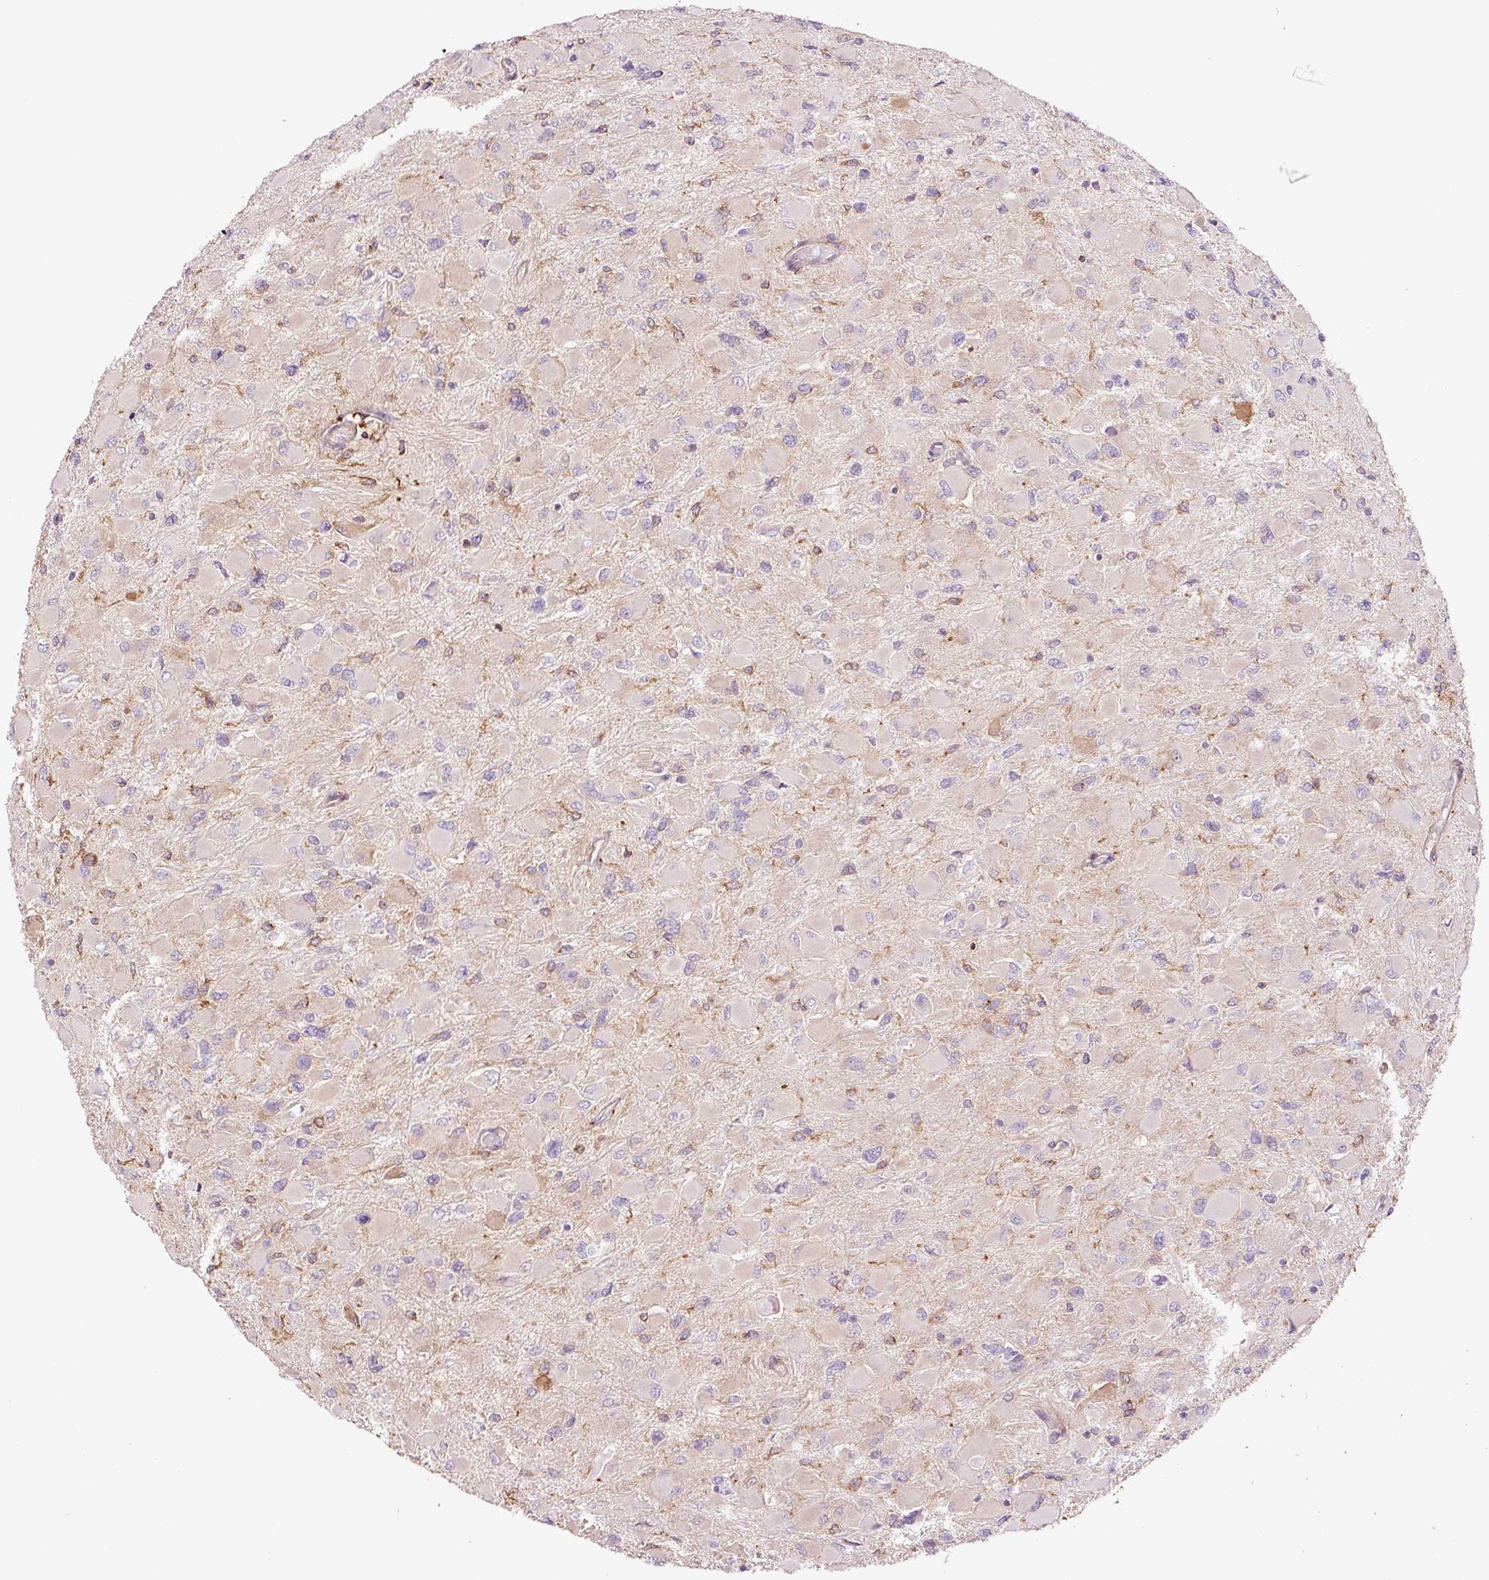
{"staining": {"intensity": "negative", "quantity": "none", "location": "none"}, "tissue": "glioma", "cell_type": "Tumor cells", "image_type": "cancer", "snomed": [{"axis": "morphology", "description": "Glioma, malignant, High grade"}, {"axis": "topography", "description": "Cerebral cortex"}], "caption": "IHC of glioma reveals no positivity in tumor cells. (Immunohistochemistry, brightfield microscopy, high magnification).", "gene": "METAP1", "patient": {"sex": "female", "age": 36}}